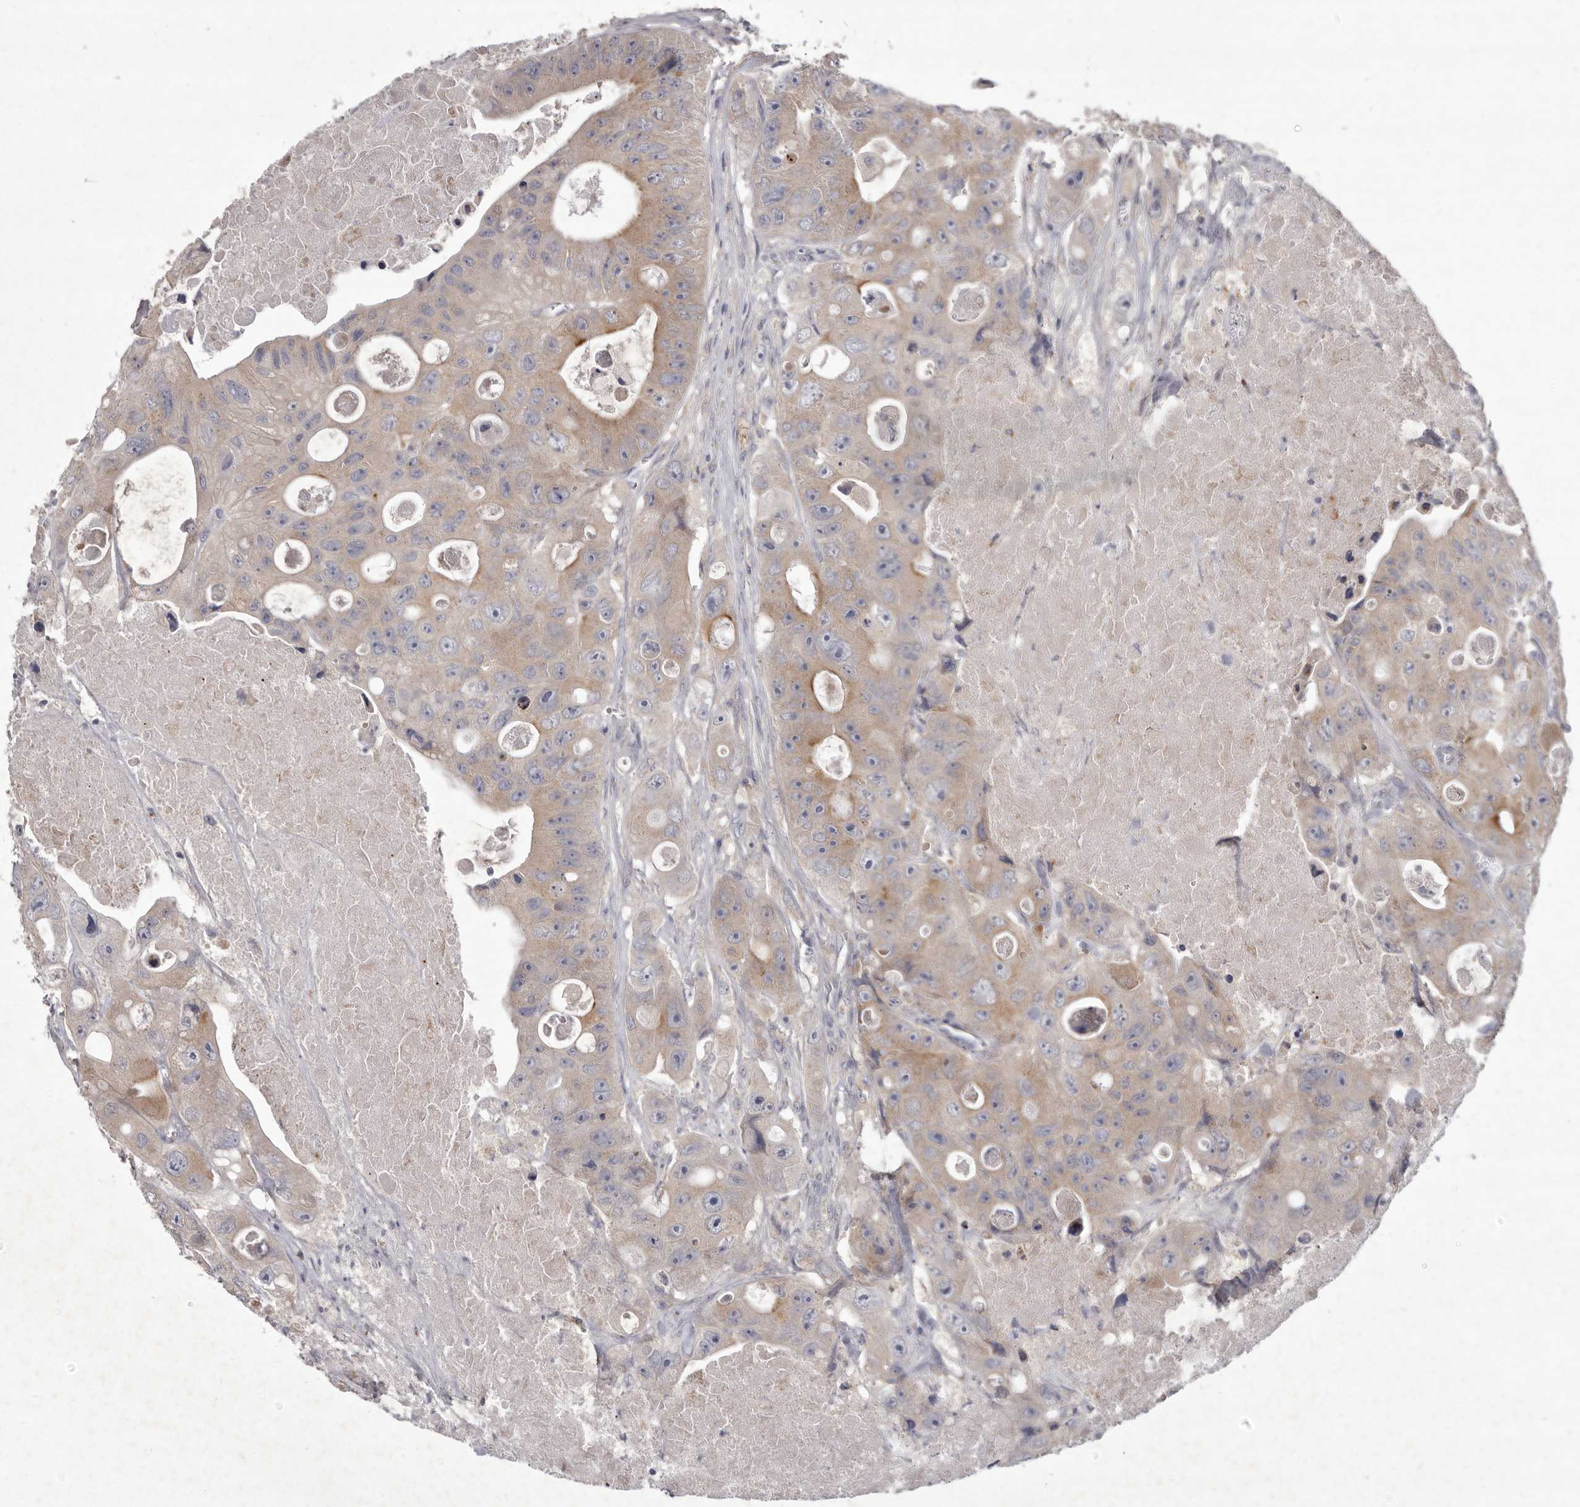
{"staining": {"intensity": "moderate", "quantity": "25%-75%", "location": "cytoplasmic/membranous"}, "tissue": "colorectal cancer", "cell_type": "Tumor cells", "image_type": "cancer", "snomed": [{"axis": "morphology", "description": "Adenocarcinoma, NOS"}, {"axis": "topography", "description": "Colon"}], "caption": "Colorectal adenocarcinoma was stained to show a protein in brown. There is medium levels of moderate cytoplasmic/membranous staining in approximately 25%-75% of tumor cells. Using DAB (3,3'-diaminobenzidine) (brown) and hematoxylin (blue) stains, captured at high magnification using brightfield microscopy.", "gene": "P2RX6", "patient": {"sex": "female", "age": 46}}